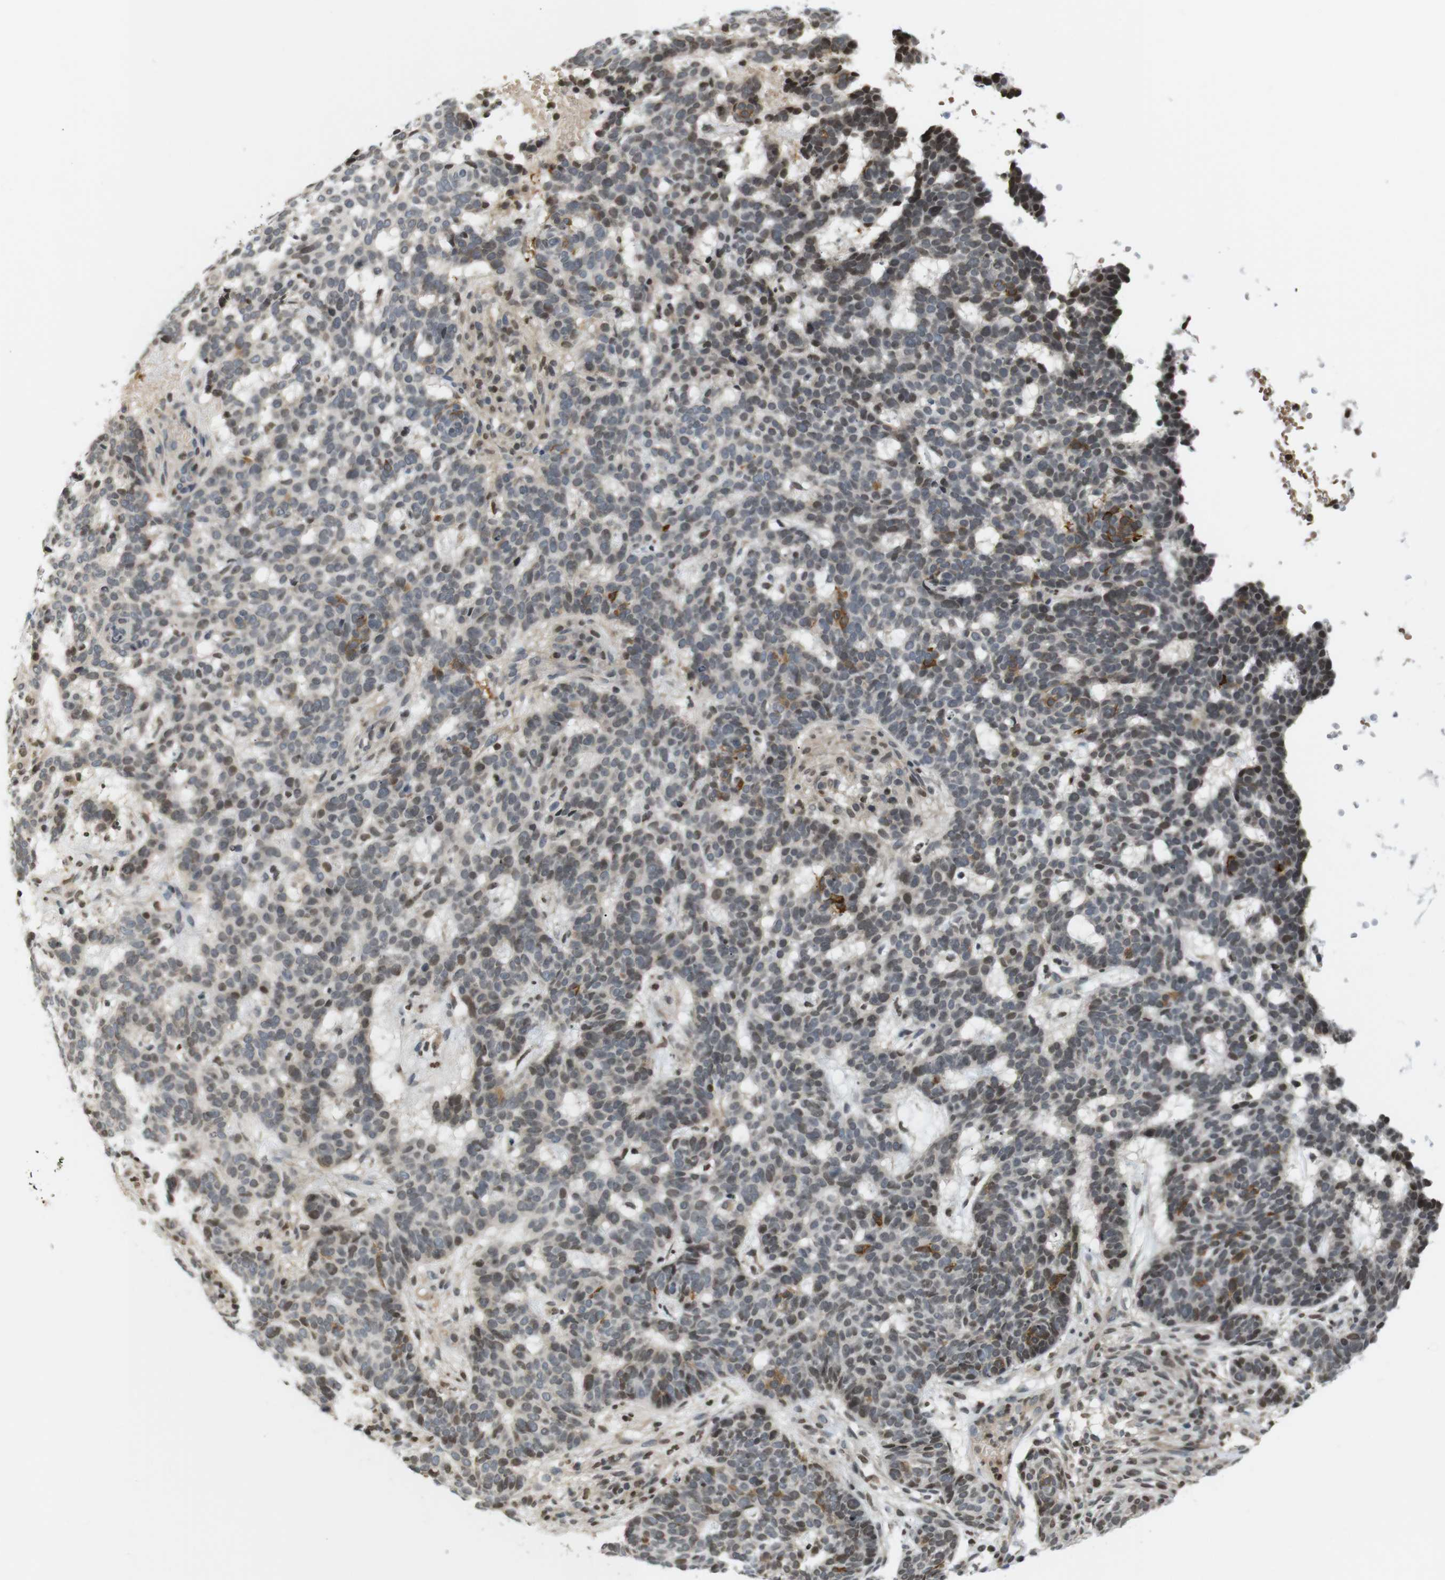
{"staining": {"intensity": "moderate", "quantity": "<25%", "location": "cytoplasmic/membranous,nuclear"}, "tissue": "skin cancer", "cell_type": "Tumor cells", "image_type": "cancer", "snomed": [{"axis": "morphology", "description": "Basal cell carcinoma"}, {"axis": "topography", "description": "Skin"}], "caption": "There is low levels of moderate cytoplasmic/membranous and nuclear positivity in tumor cells of basal cell carcinoma (skin), as demonstrated by immunohistochemical staining (brown color).", "gene": "MBD1", "patient": {"sex": "male", "age": 85}}